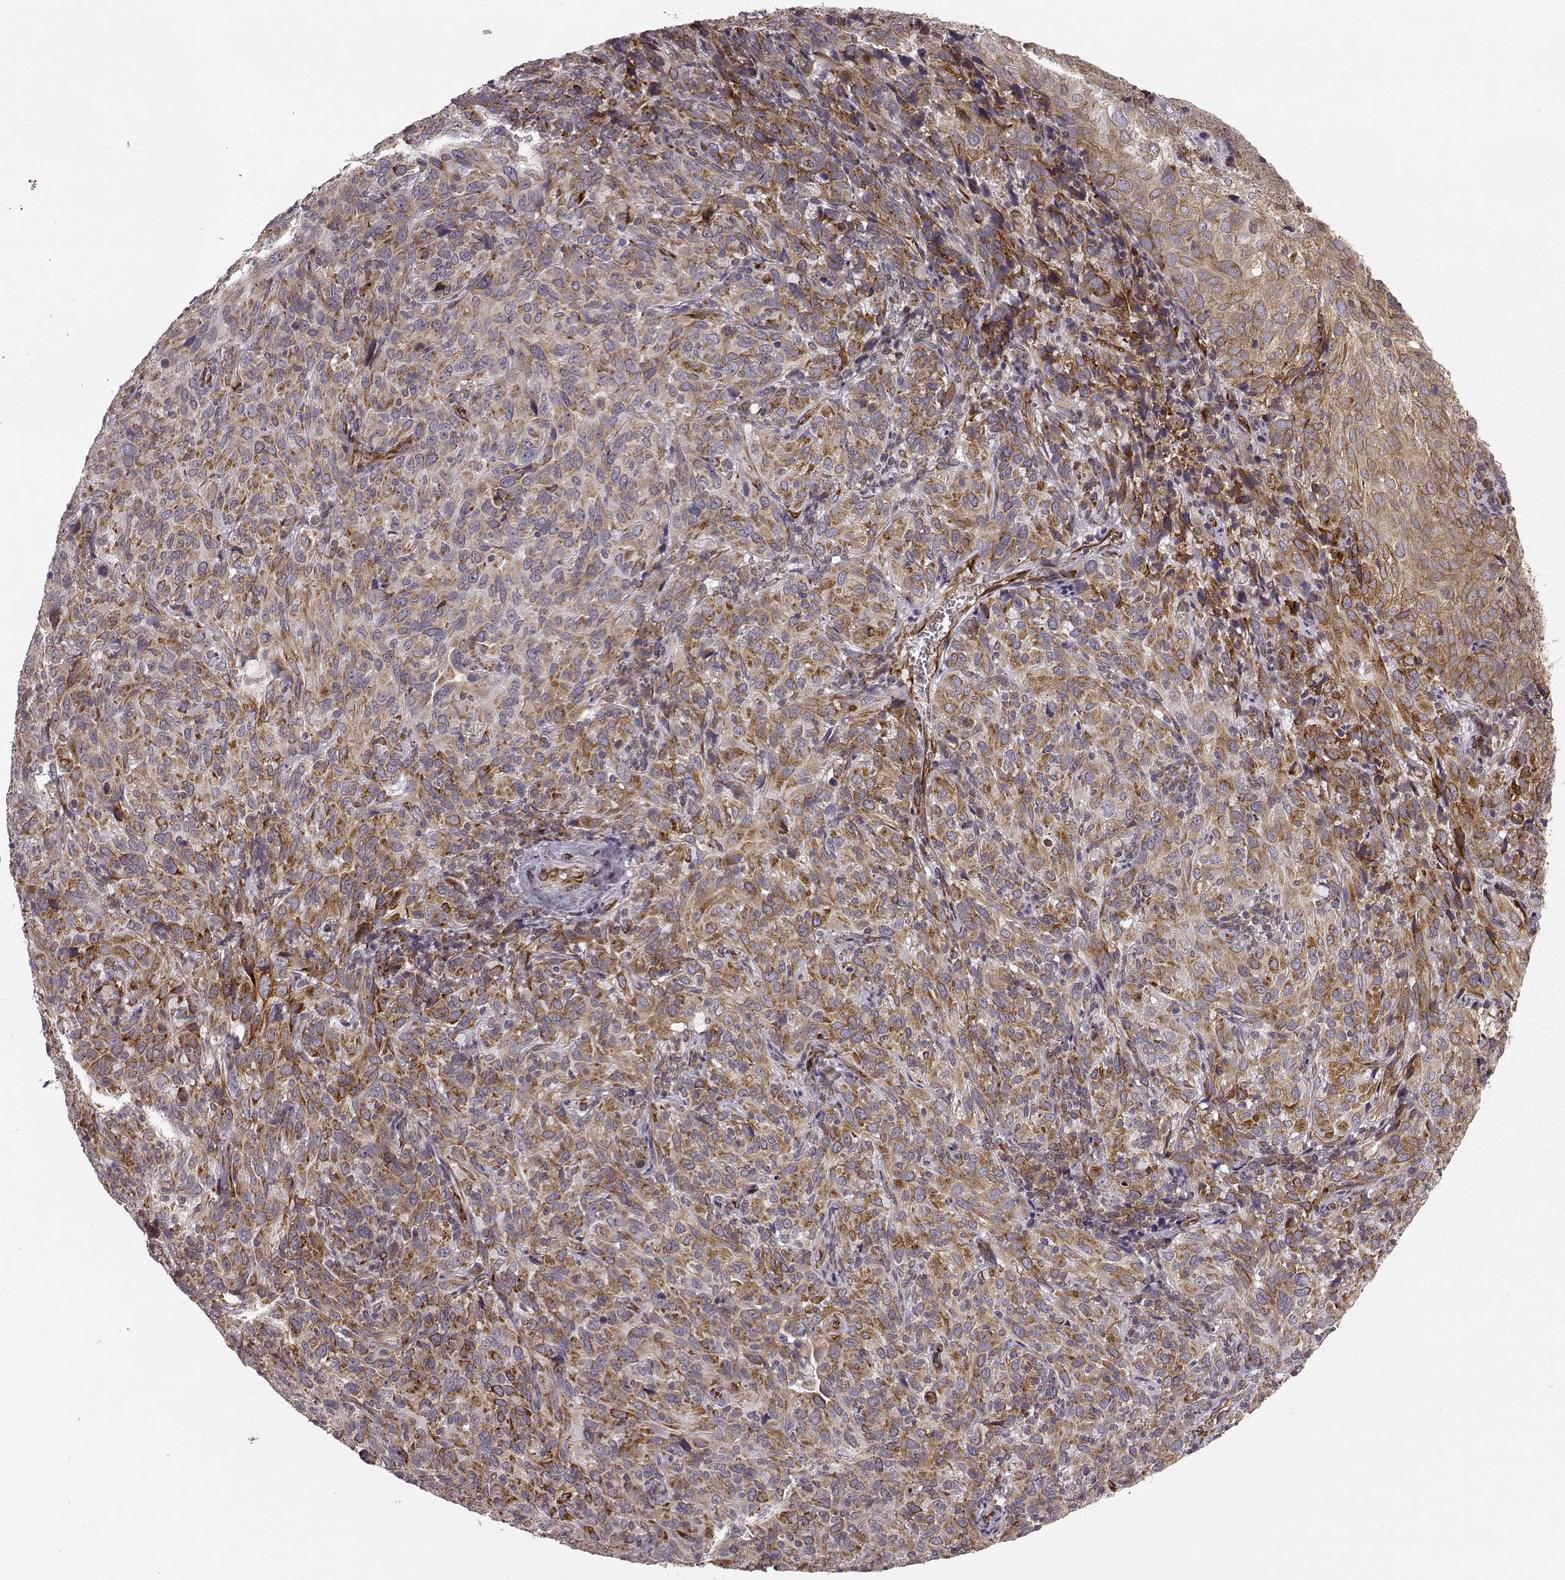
{"staining": {"intensity": "strong", "quantity": "25%-75%", "location": "cytoplasmic/membranous"}, "tissue": "cervical cancer", "cell_type": "Tumor cells", "image_type": "cancer", "snomed": [{"axis": "morphology", "description": "Squamous cell carcinoma, NOS"}, {"axis": "topography", "description": "Cervix"}], "caption": "Cervical cancer stained for a protein (brown) displays strong cytoplasmic/membranous positive staining in approximately 25%-75% of tumor cells.", "gene": "TMEM14A", "patient": {"sex": "female", "age": 51}}